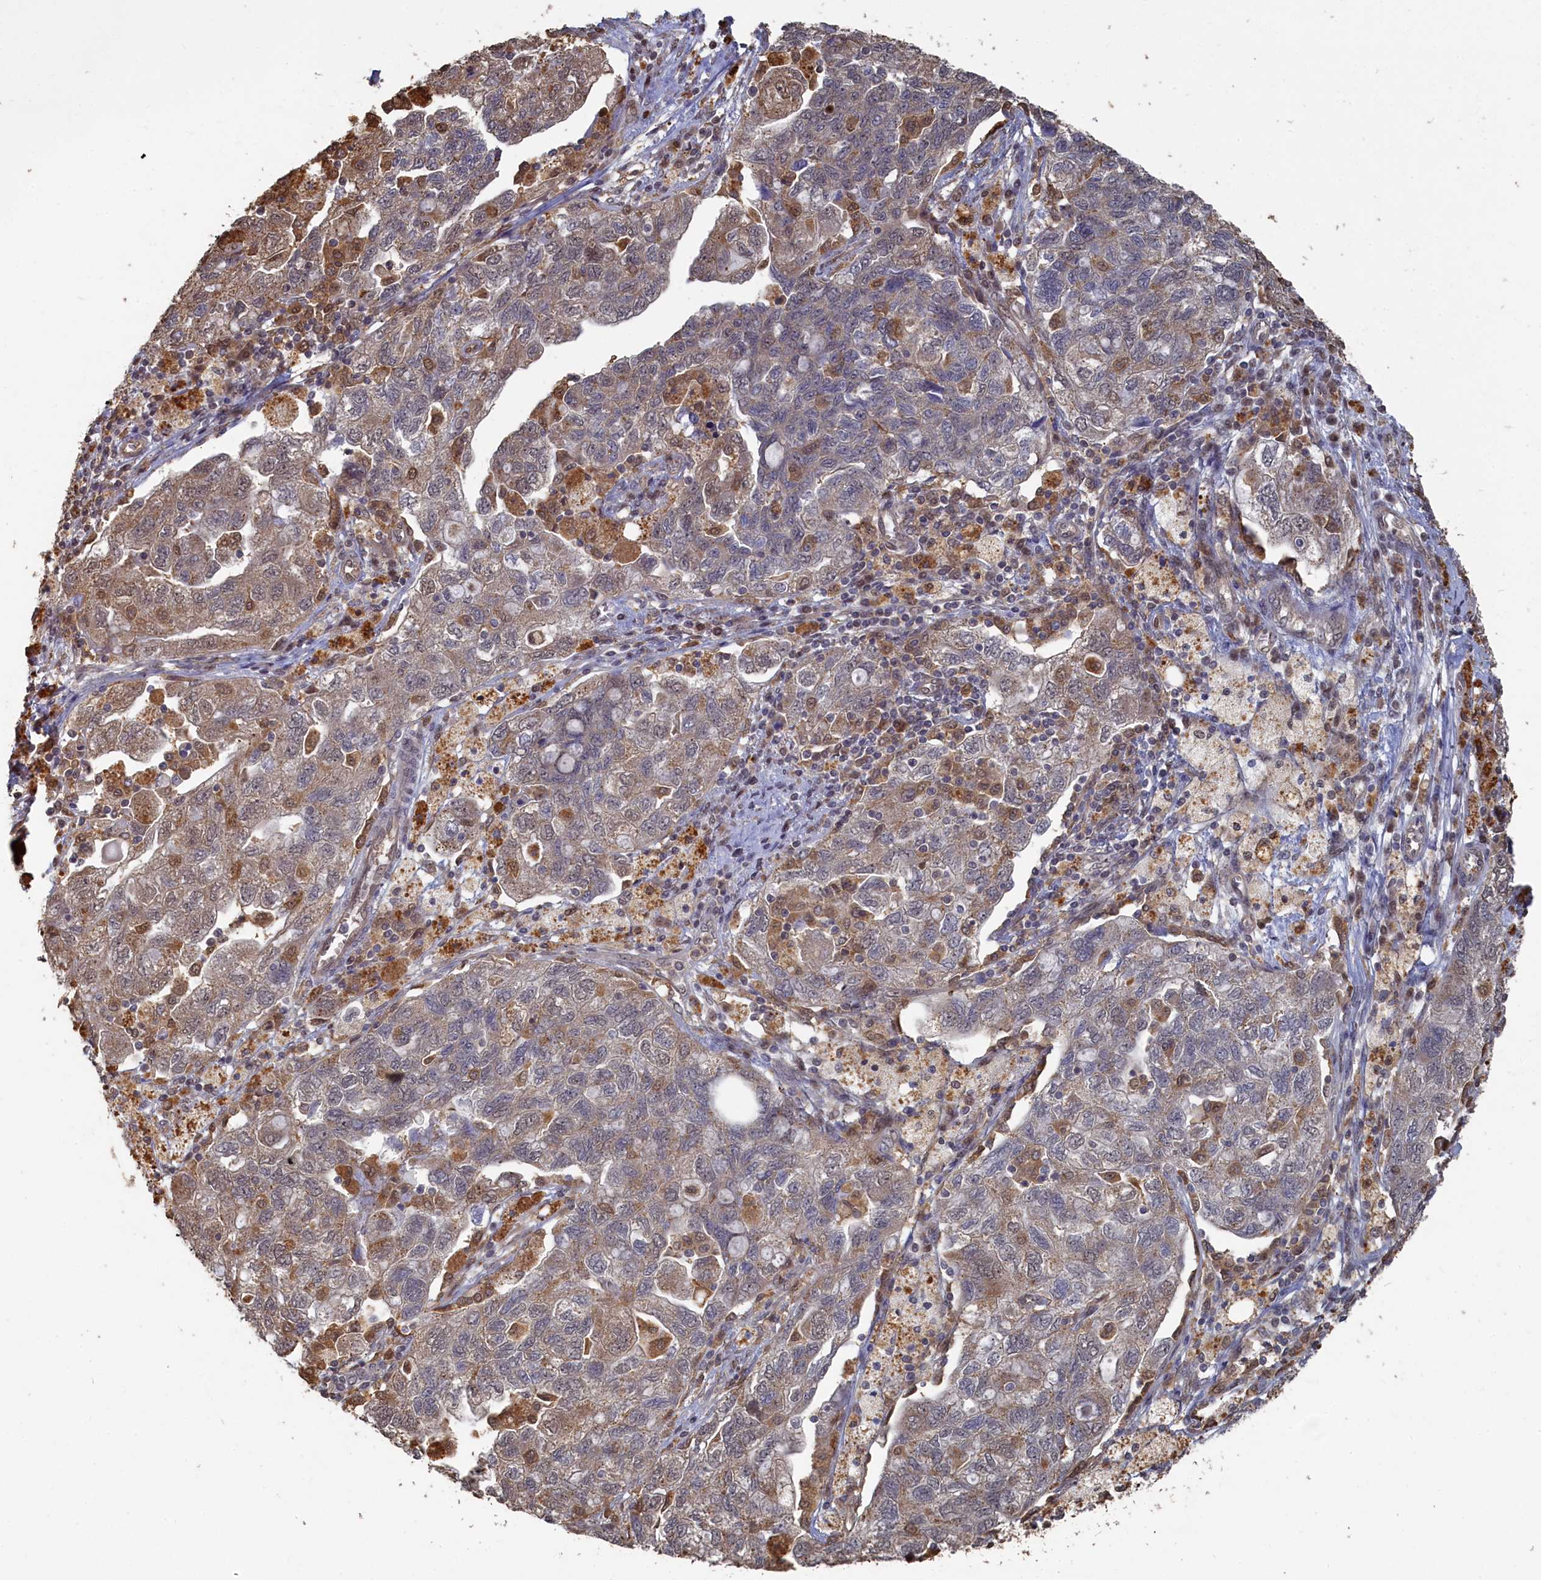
{"staining": {"intensity": "weak", "quantity": "25%-75%", "location": "cytoplasmic/membranous"}, "tissue": "ovarian cancer", "cell_type": "Tumor cells", "image_type": "cancer", "snomed": [{"axis": "morphology", "description": "Carcinoma, NOS"}, {"axis": "morphology", "description": "Cystadenocarcinoma, serous, NOS"}, {"axis": "topography", "description": "Ovary"}], "caption": "Carcinoma (ovarian) stained with immunohistochemistry shows weak cytoplasmic/membranous expression in about 25%-75% of tumor cells.", "gene": "UCHL3", "patient": {"sex": "female", "age": 69}}